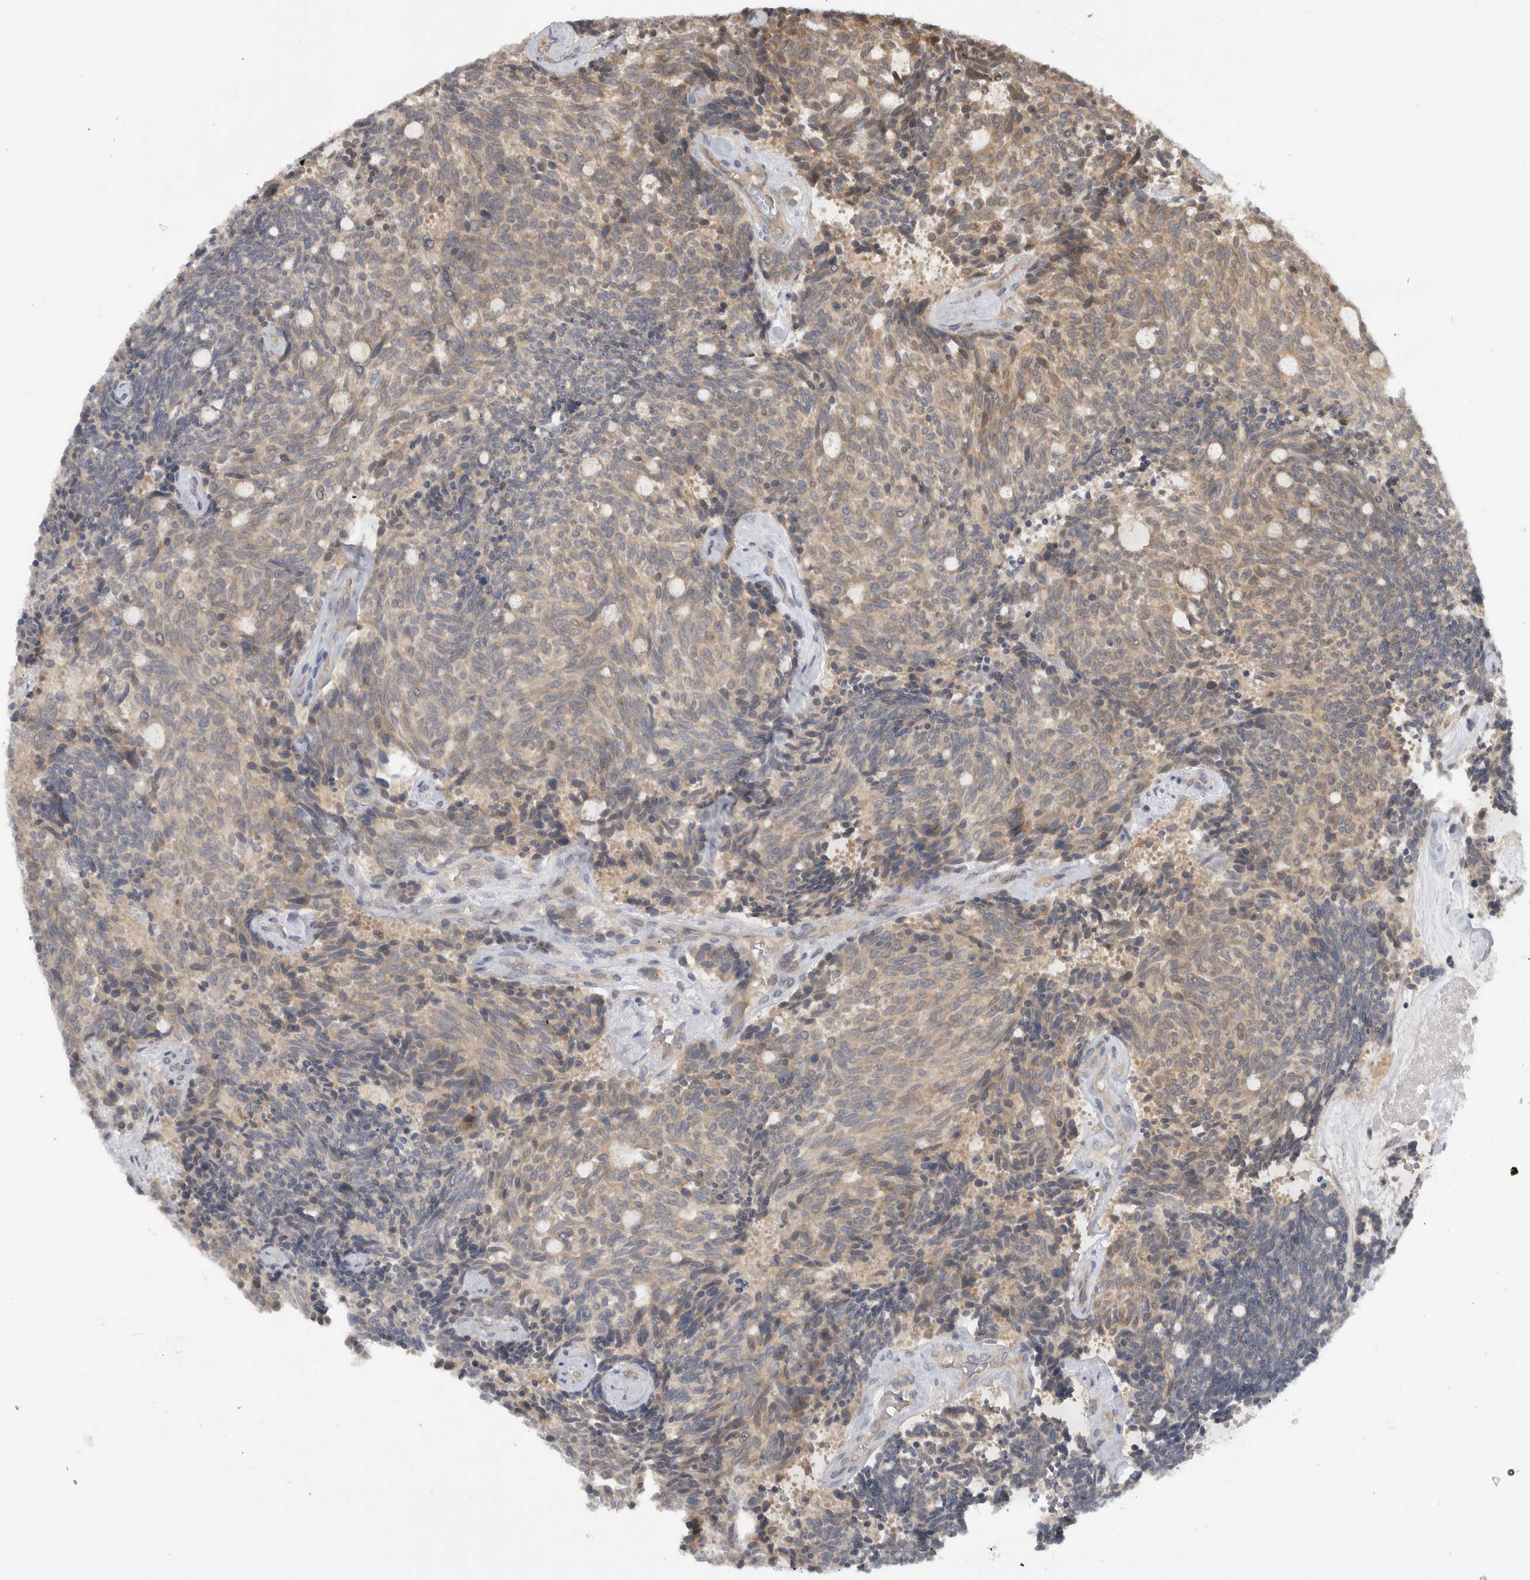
{"staining": {"intensity": "weak", "quantity": ">75%", "location": "cytoplasmic/membranous"}, "tissue": "carcinoid", "cell_type": "Tumor cells", "image_type": "cancer", "snomed": [{"axis": "morphology", "description": "Carcinoid, malignant, NOS"}, {"axis": "topography", "description": "Pancreas"}], "caption": "Brown immunohistochemical staining in human carcinoid displays weak cytoplasmic/membranous expression in approximately >75% of tumor cells. Immunohistochemistry stains the protein of interest in brown and the nuclei are stained blue.", "gene": "AASDHPPT", "patient": {"sex": "female", "age": 54}}